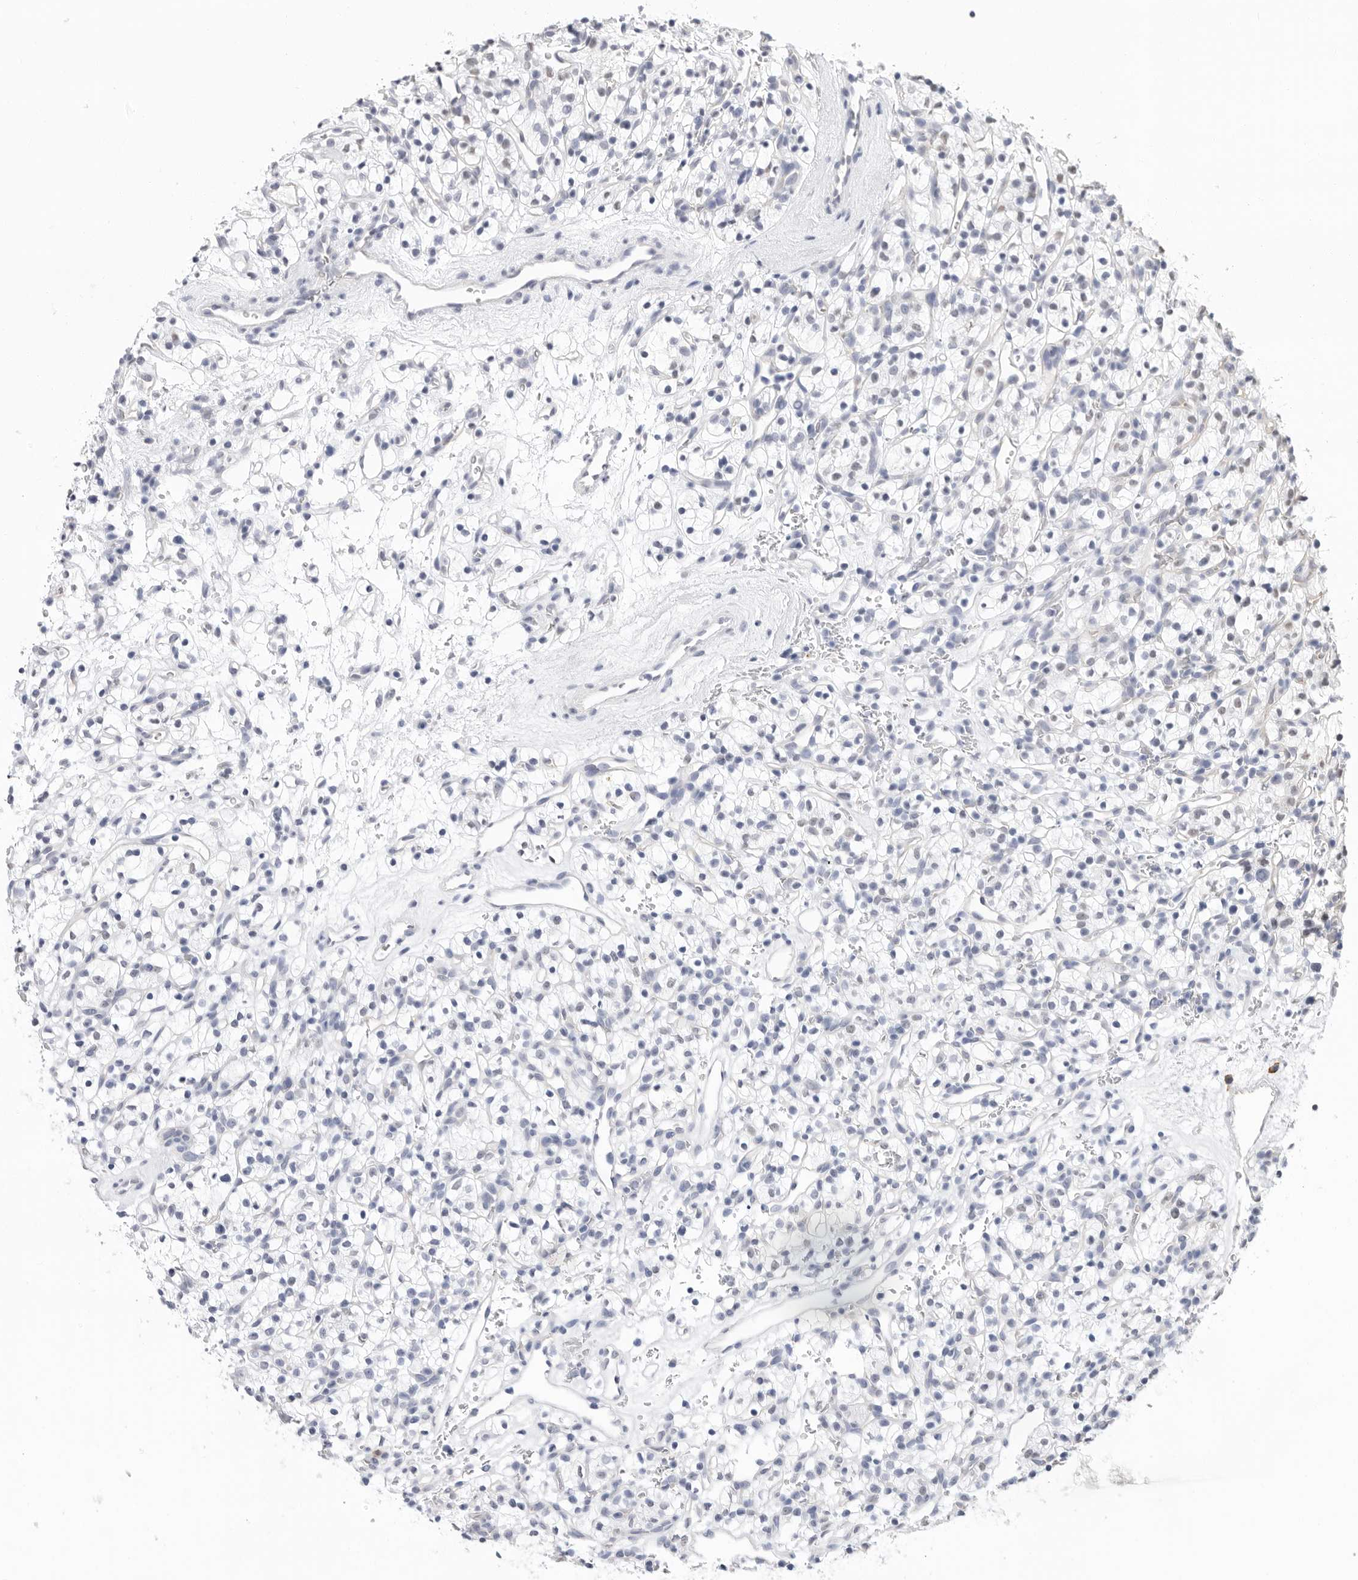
{"staining": {"intensity": "negative", "quantity": "none", "location": "none"}, "tissue": "renal cancer", "cell_type": "Tumor cells", "image_type": "cancer", "snomed": [{"axis": "morphology", "description": "Adenocarcinoma, NOS"}, {"axis": "topography", "description": "Kidney"}], "caption": "Adenocarcinoma (renal) stained for a protein using immunohistochemistry shows no expression tumor cells.", "gene": "ARHGEF10", "patient": {"sex": "female", "age": 57}}